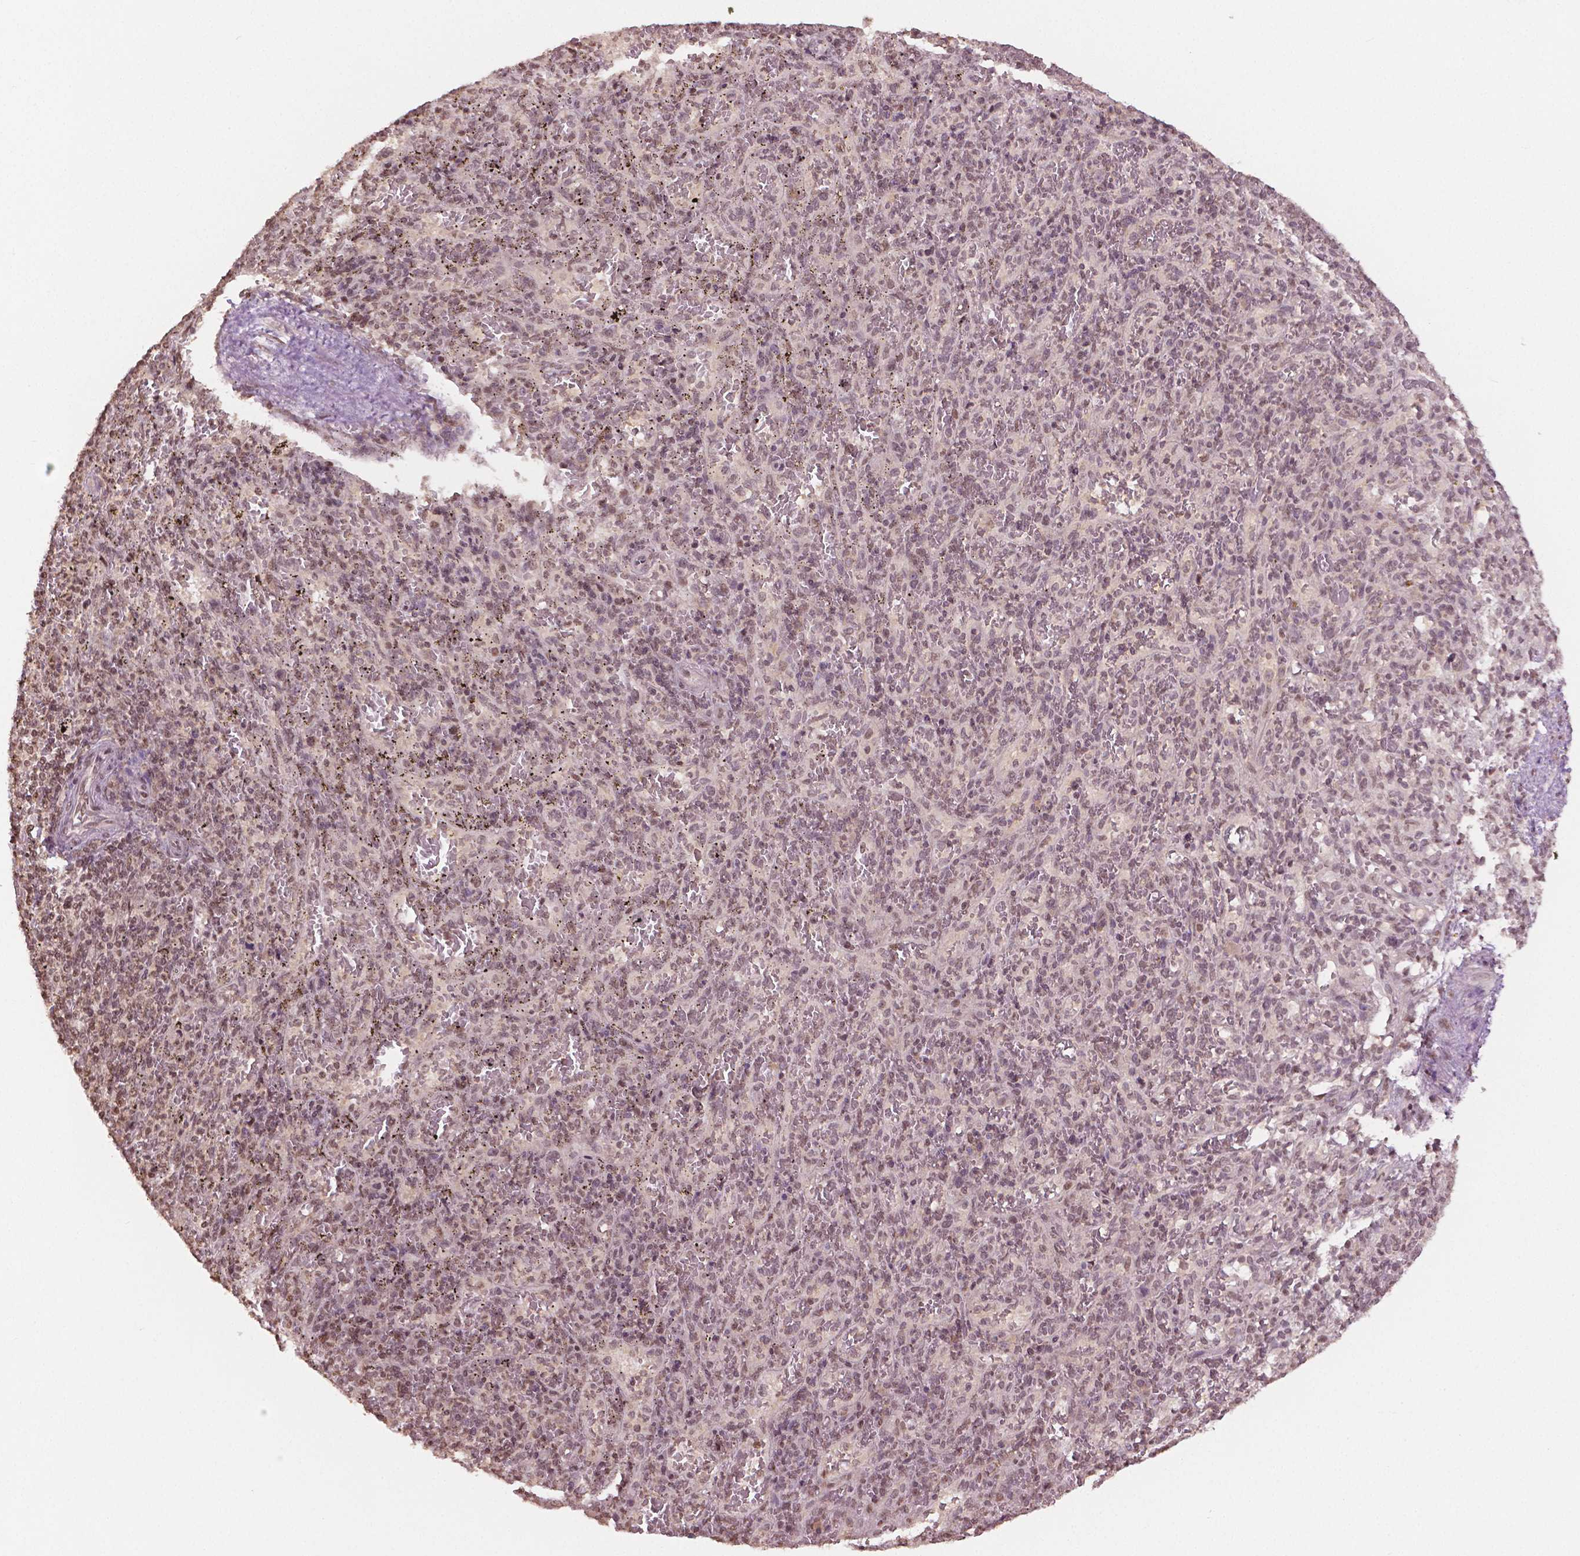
{"staining": {"intensity": "moderate", "quantity": ">75%", "location": "nuclear"}, "tissue": "spleen", "cell_type": "Cells in red pulp", "image_type": "normal", "snomed": [{"axis": "morphology", "description": "Normal tissue, NOS"}, {"axis": "topography", "description": "Spleen"}], "caption": "DAB immunohistochemical staining of normal human spleen displays moderate nuclear protein expression in about >75% of cells in red pulp. (IHC, brightfield microscopy, high magnification).", "gene": "DEK", "patient": {"sex": "male", "age": 57}}